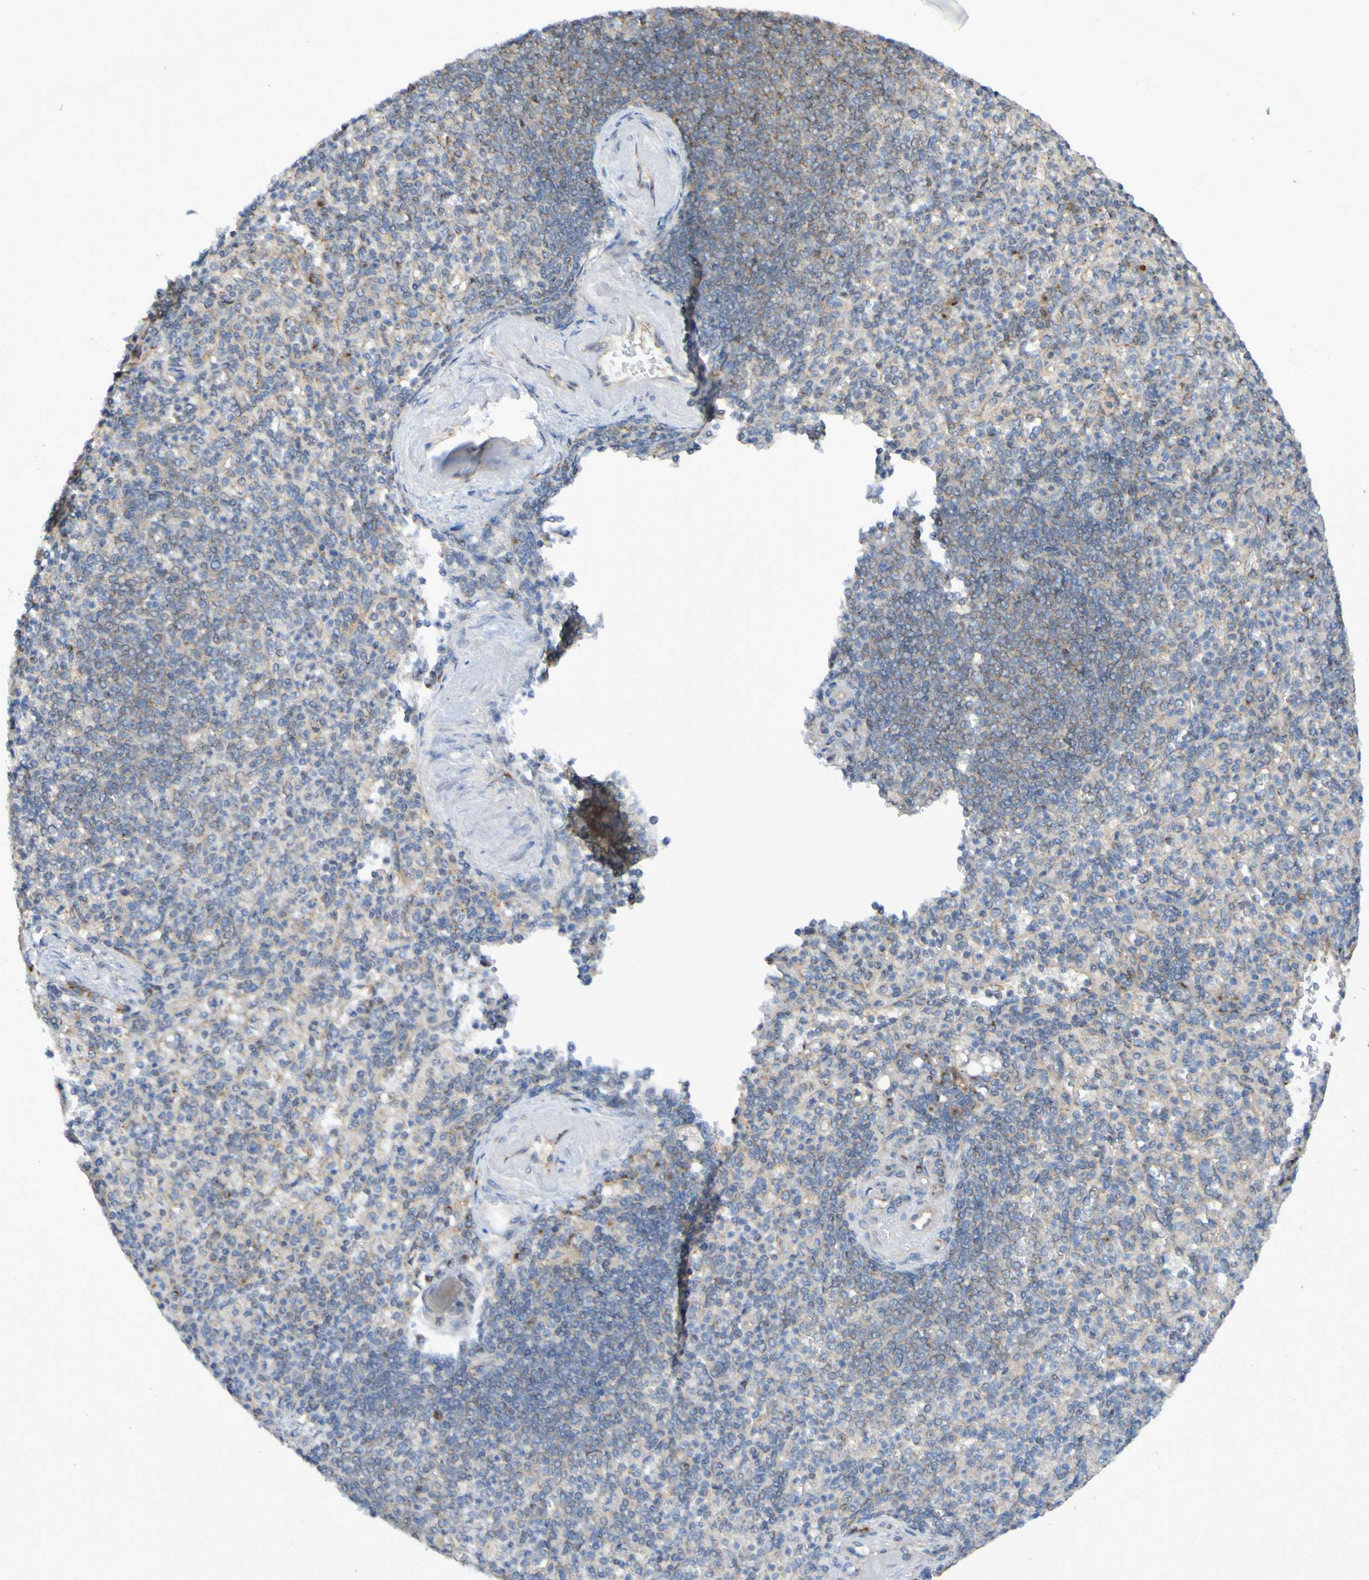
{"staining": {"intensity": "weak", "quantity": "25%-75%", "location": "cytoplasmic/membranous"}, "tissue": "spleen", "cell_type": "Cells in red pulp", "image_type": "normal", "snomed": [{"axis": "morphology", "description": "Normal tissue, NOS"}, {"axis": "topography", "description": "Spleen"}], "caption": "Cells in red pulp reveal low levels of weak cytoplasmic/membranous staining in about 25%-75% of cells in unremarkable human spleen. (brown staining indicates protein expression, while blue staining denotes nuclei).", "gene": "LMBRD2", "patient": {"sex": "female", "age": 74}}